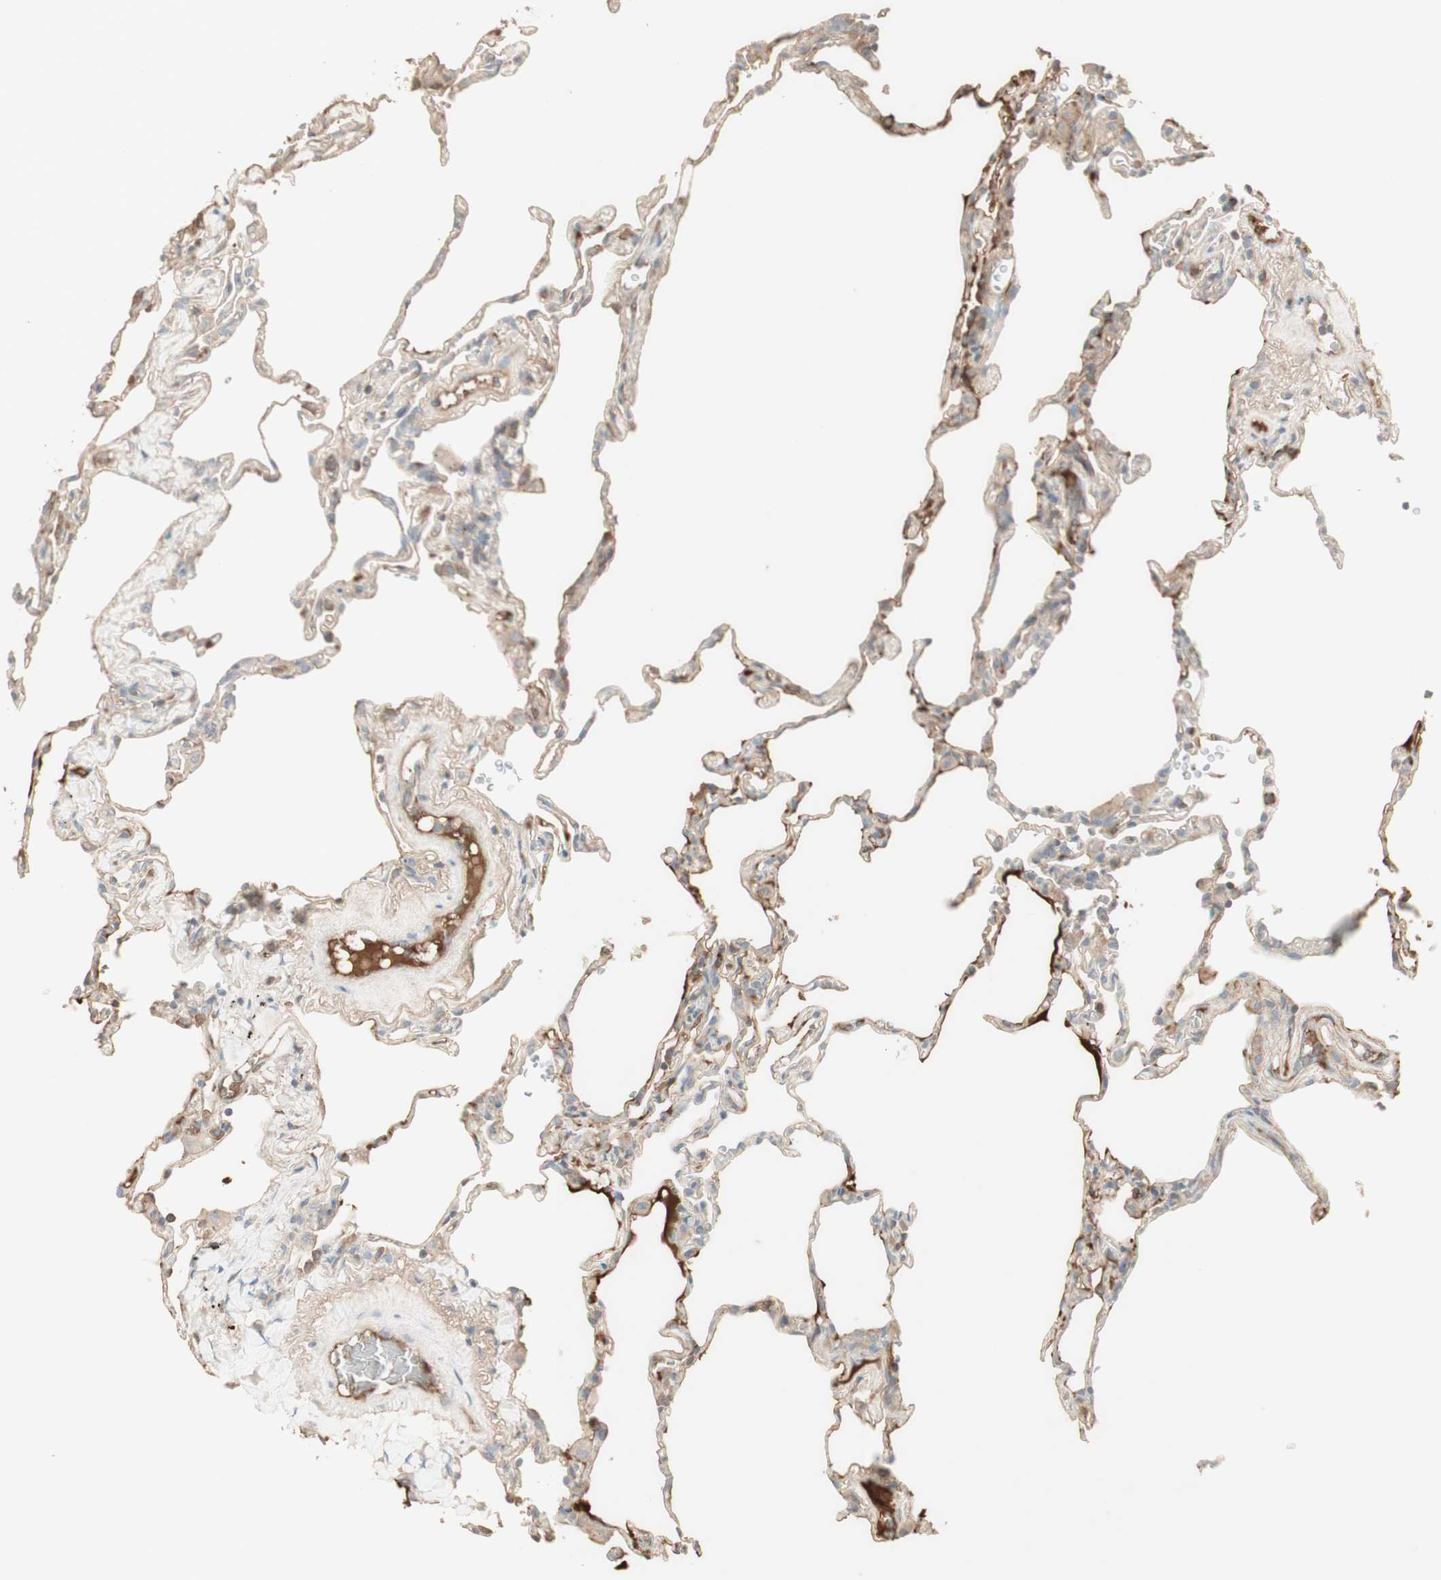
{"staining": {"intensity": "weak", "quantity": ">75%", "location": "cytoplasmic/membranous"}, "tissue": "lung", "cell_type": "Alveolar cells", "image_type": "normal", "snomed": [{"axis": "morphology", "description": "Normal tissue, NOS"}, {"axis": "topography", "description": "Lung"}], "caption": "Human lung stained with a brown dye displays weak cytoplasmic/membranous positive positivity in about >75% of alveolar cells.", "gene": "IFNG", "patient": {"sex": "male", "age": 59}}